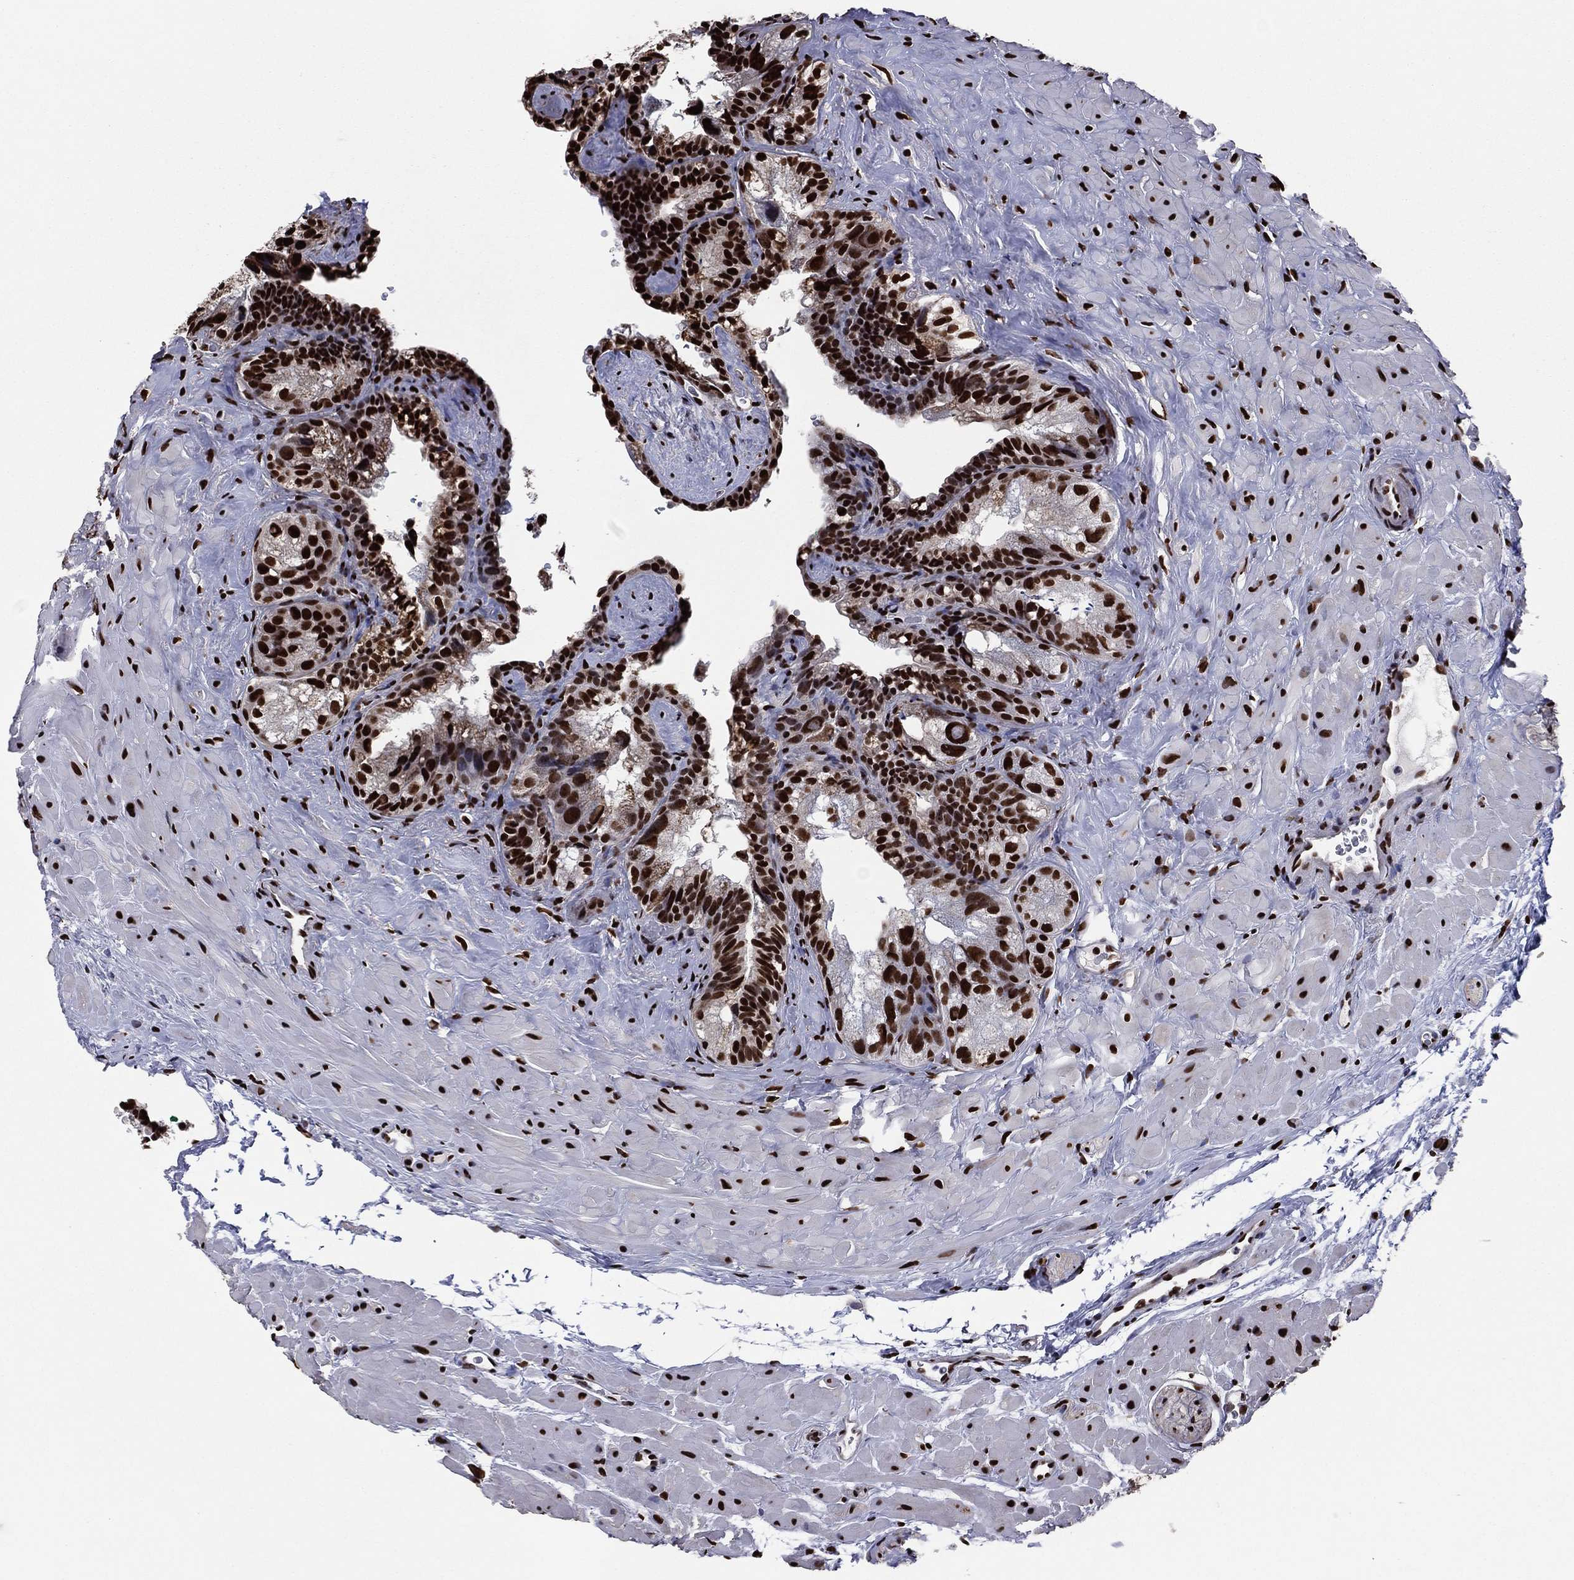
{"staining": {"intensity": "strong", "quantity": ">75%", "location": "nuclear"}, "tissue": "seminal vesicle", "cell_type": "Glandular cells", "image_type": "normal", "snomed": [{"axis": "morphology", "description": "Normal tissue, NOS"}, {"axis": "topography", "description": "Seminal veicle"}], "caption": "IHC micrograph of unremarkable seminal vesicle: seminal vesicle stained using IHC demonstrates high levels of strong protein expression localized specifically in the nuclear of glandular cells, appearing as a nuclear brown color.", "gene": "TP53BP1", "patient": {"sex": "male", "age": 72}}